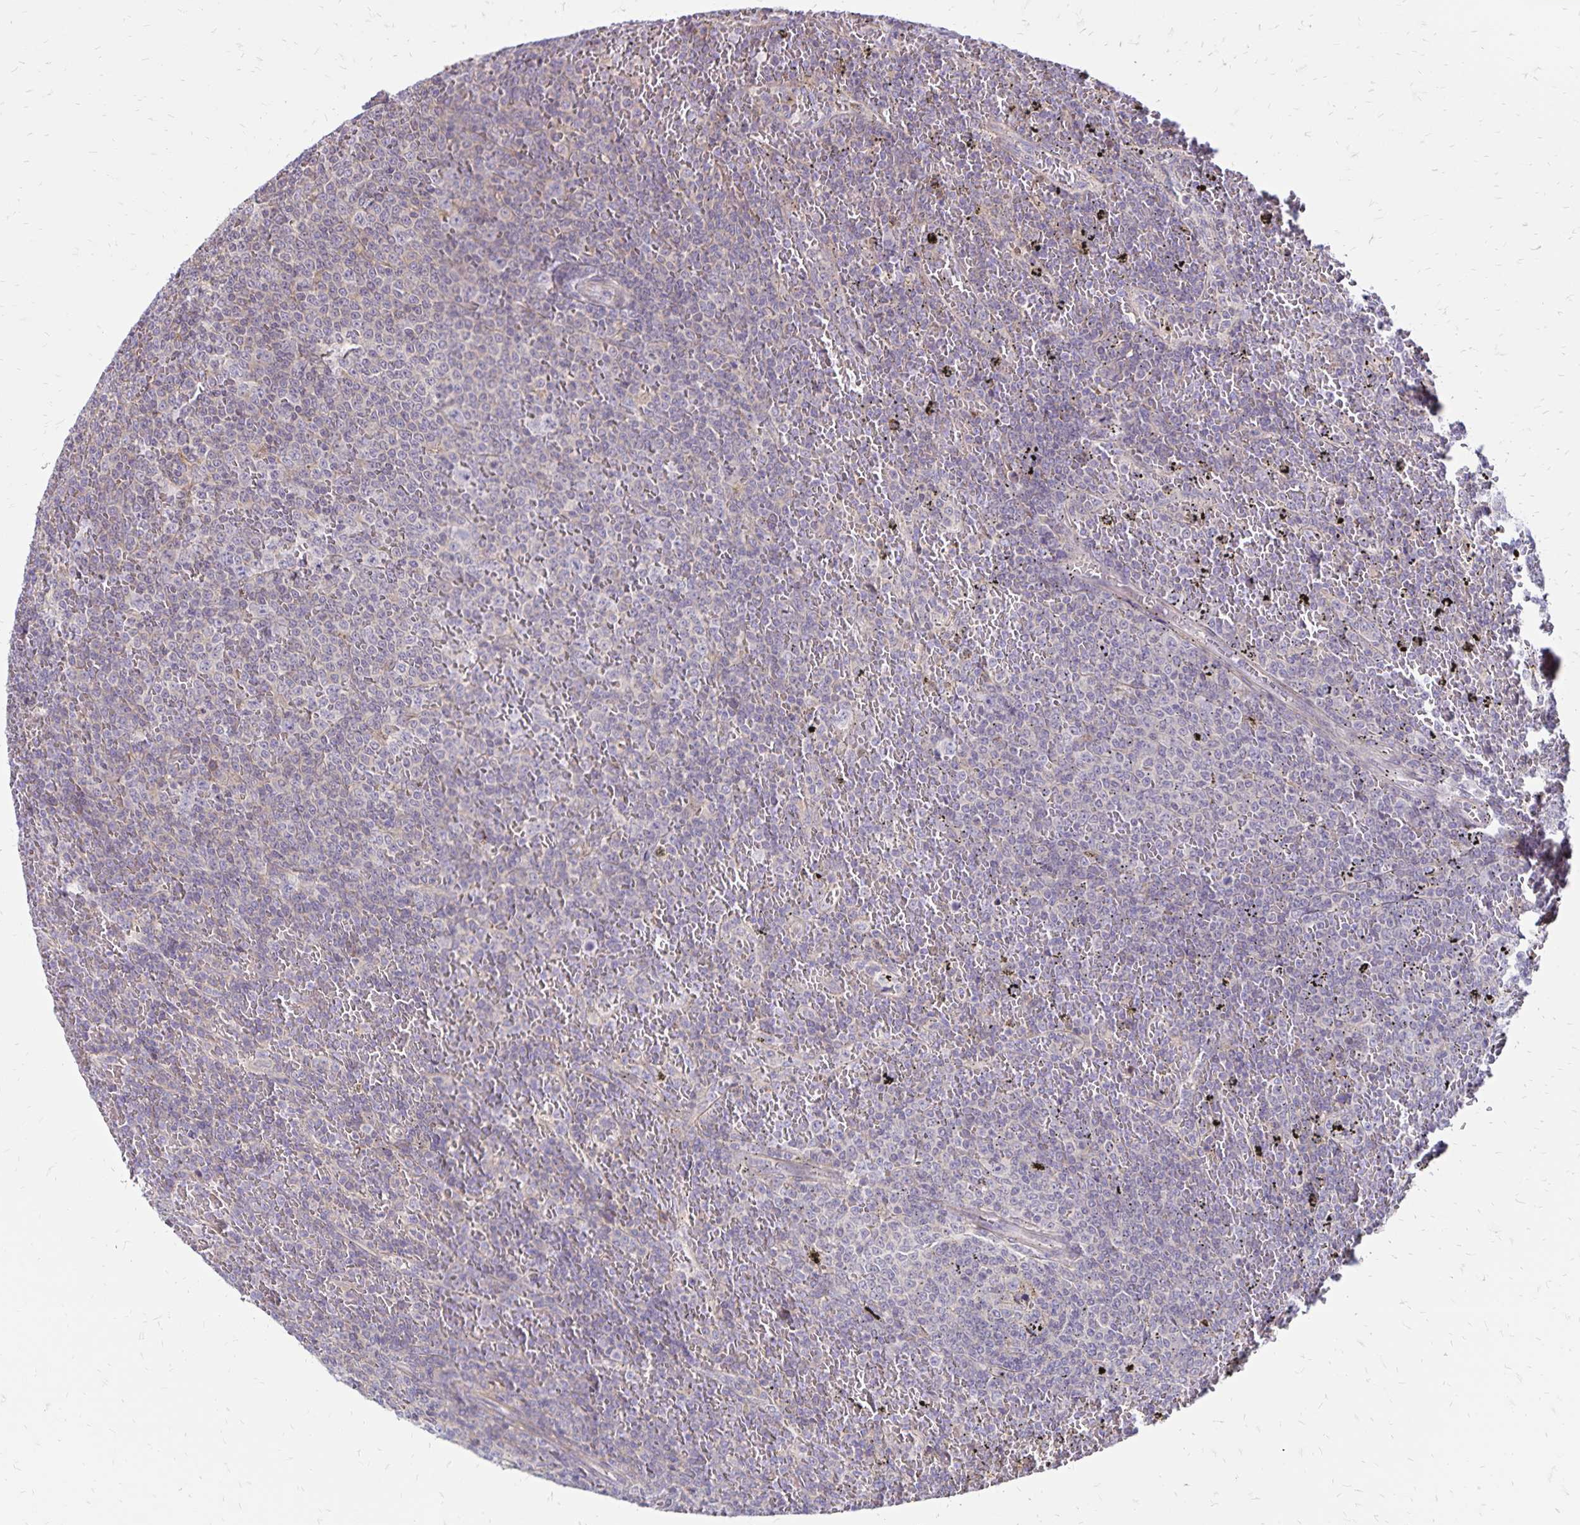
{"staining": {"intensity": "negative", "quantity": "none", "location": "none"}, "tissue": "lymphoma", "cell_type": "Tumor cells", "image_type": "cancer", "snomed": [{"axis": "morphology", "description": "Malignant lymphoma, non-Hodgkin's type, Low grade"}, {"axis": "topography", "description": "Spleen"}], "caption": "A high-resolution image shows immunohistochemistry staining of lymphoma, which reveals no significant staining in tumor cells.", "gene": "FSD1", "patient": {"sex": "female", "age": 77}}